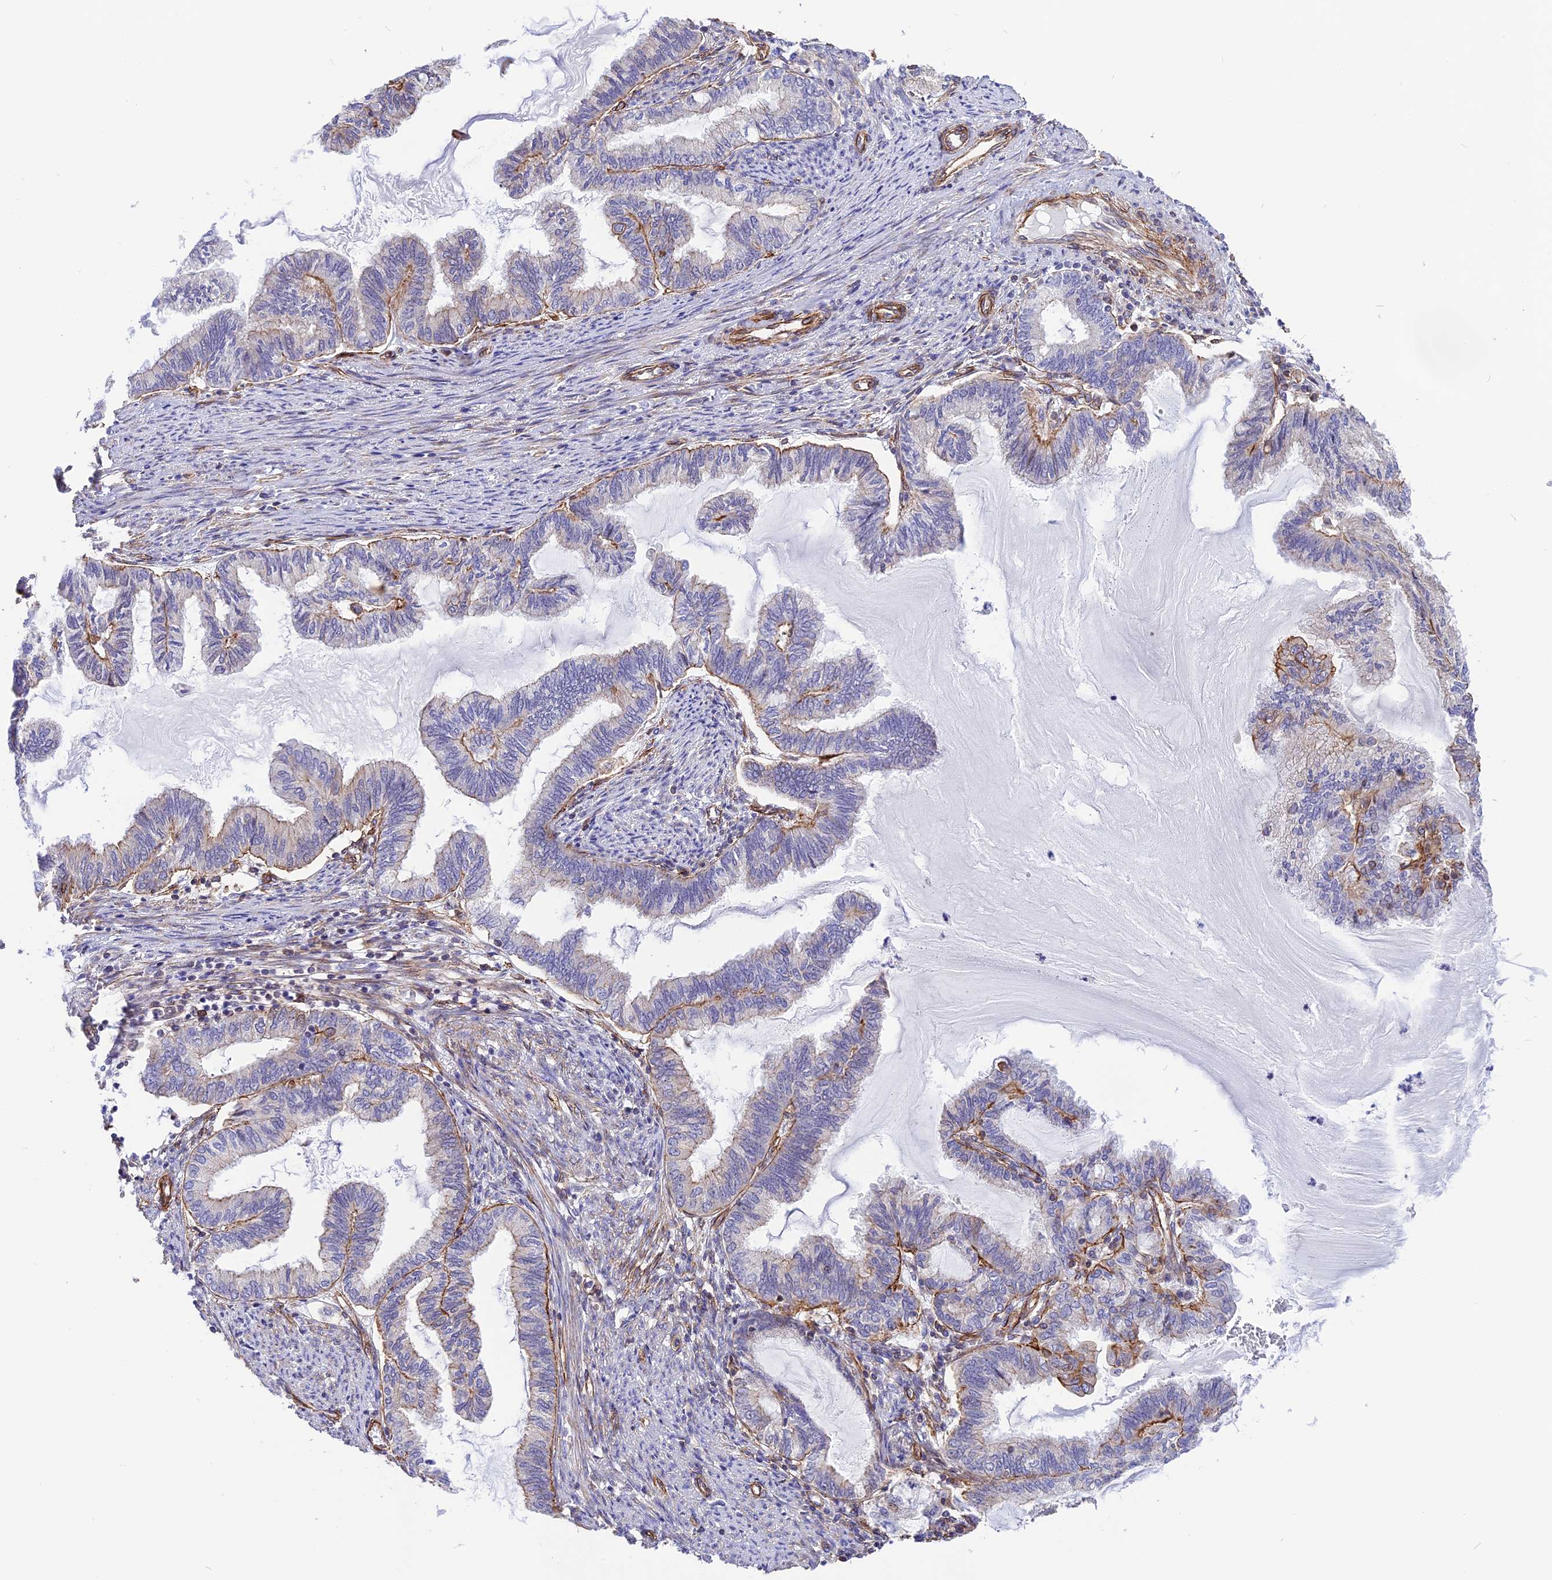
{"staining": {"intensity": "moderate", "quantity": "<25%", "location": "cytoplasmic/membranous"}, "tissue": "endometrial cancer", "cell_type": "Tumor cells", "image_type": "cancer", "snomed": [{"axis": "morphology", "description": "Adenocarcinoma, NOS"}, {"axis": "topography", "description": "Endometrium"}], "caption": "Protein staining of endometrial cancer tissue shows moderate cytoplasmic/membranous expression in approximately <25% of tumor cells.", "gene": "R3HDM4", "patient": {"sex": "female", "age": 86}}